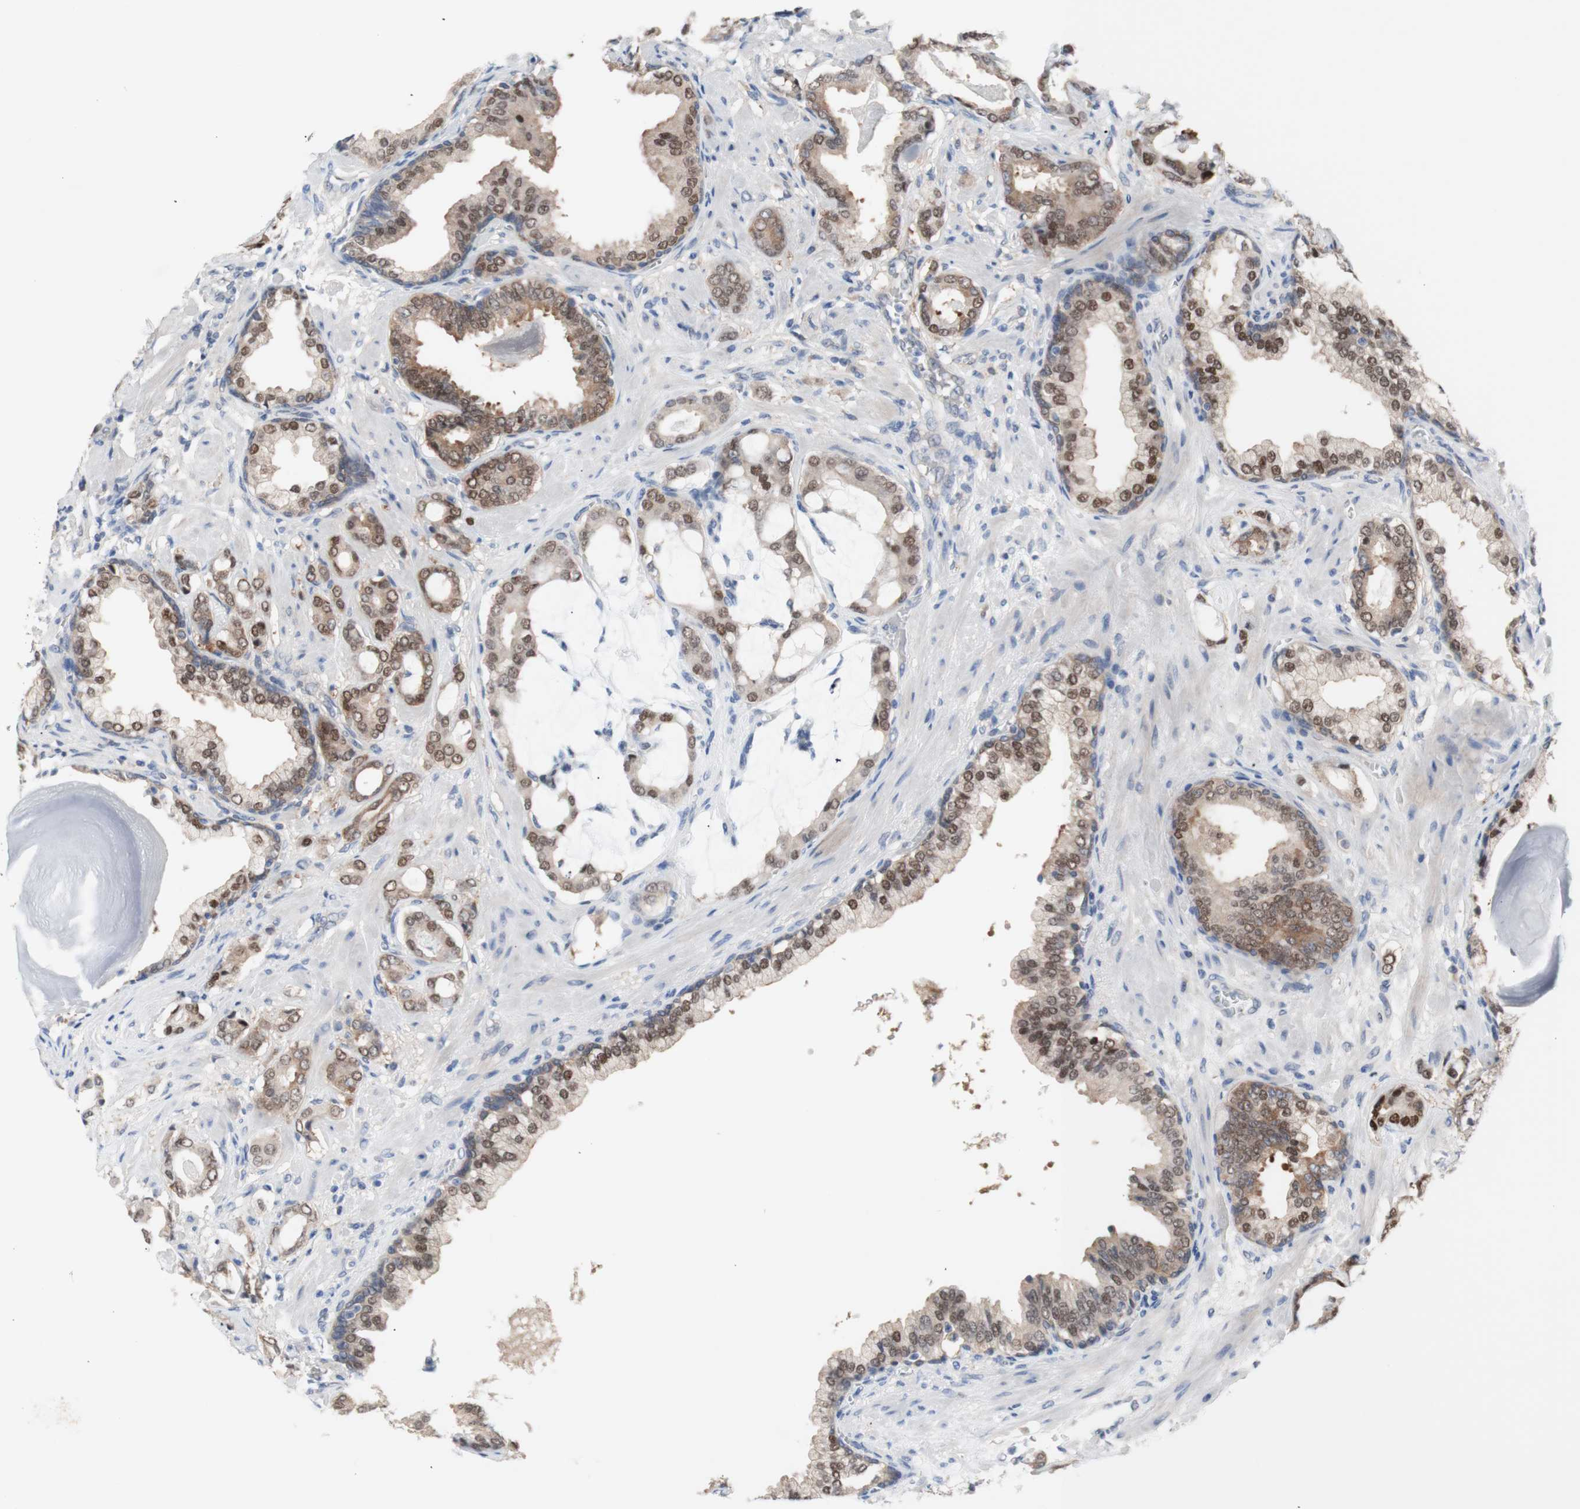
{"staining": {"intensity": "weak", "quantity": ">75%", "location": "cytoplasmic/membranous,nuclear"}, "tissue": "prostate cancer", "cell_type": "Tumor cells", "image_type": "cancer", "snomed": [{"axis": "morphology", "description": "Adenocarcinoma, Low grade"}, {"axis": "topography", "description": "Prostate"}], "caption": "An immunohistochemistry image of tumor tissue is shown. Protein staining in brown labels weak cytoplasmic/membranous and nuclear positivity in prostate low-grade adenocarcinoma within tumor cells. (DAB IHC, brown staining for protein, blue staining for nuclei).", "gene": "PRMT5", "patient": {"sex": "male", "age": 53}}